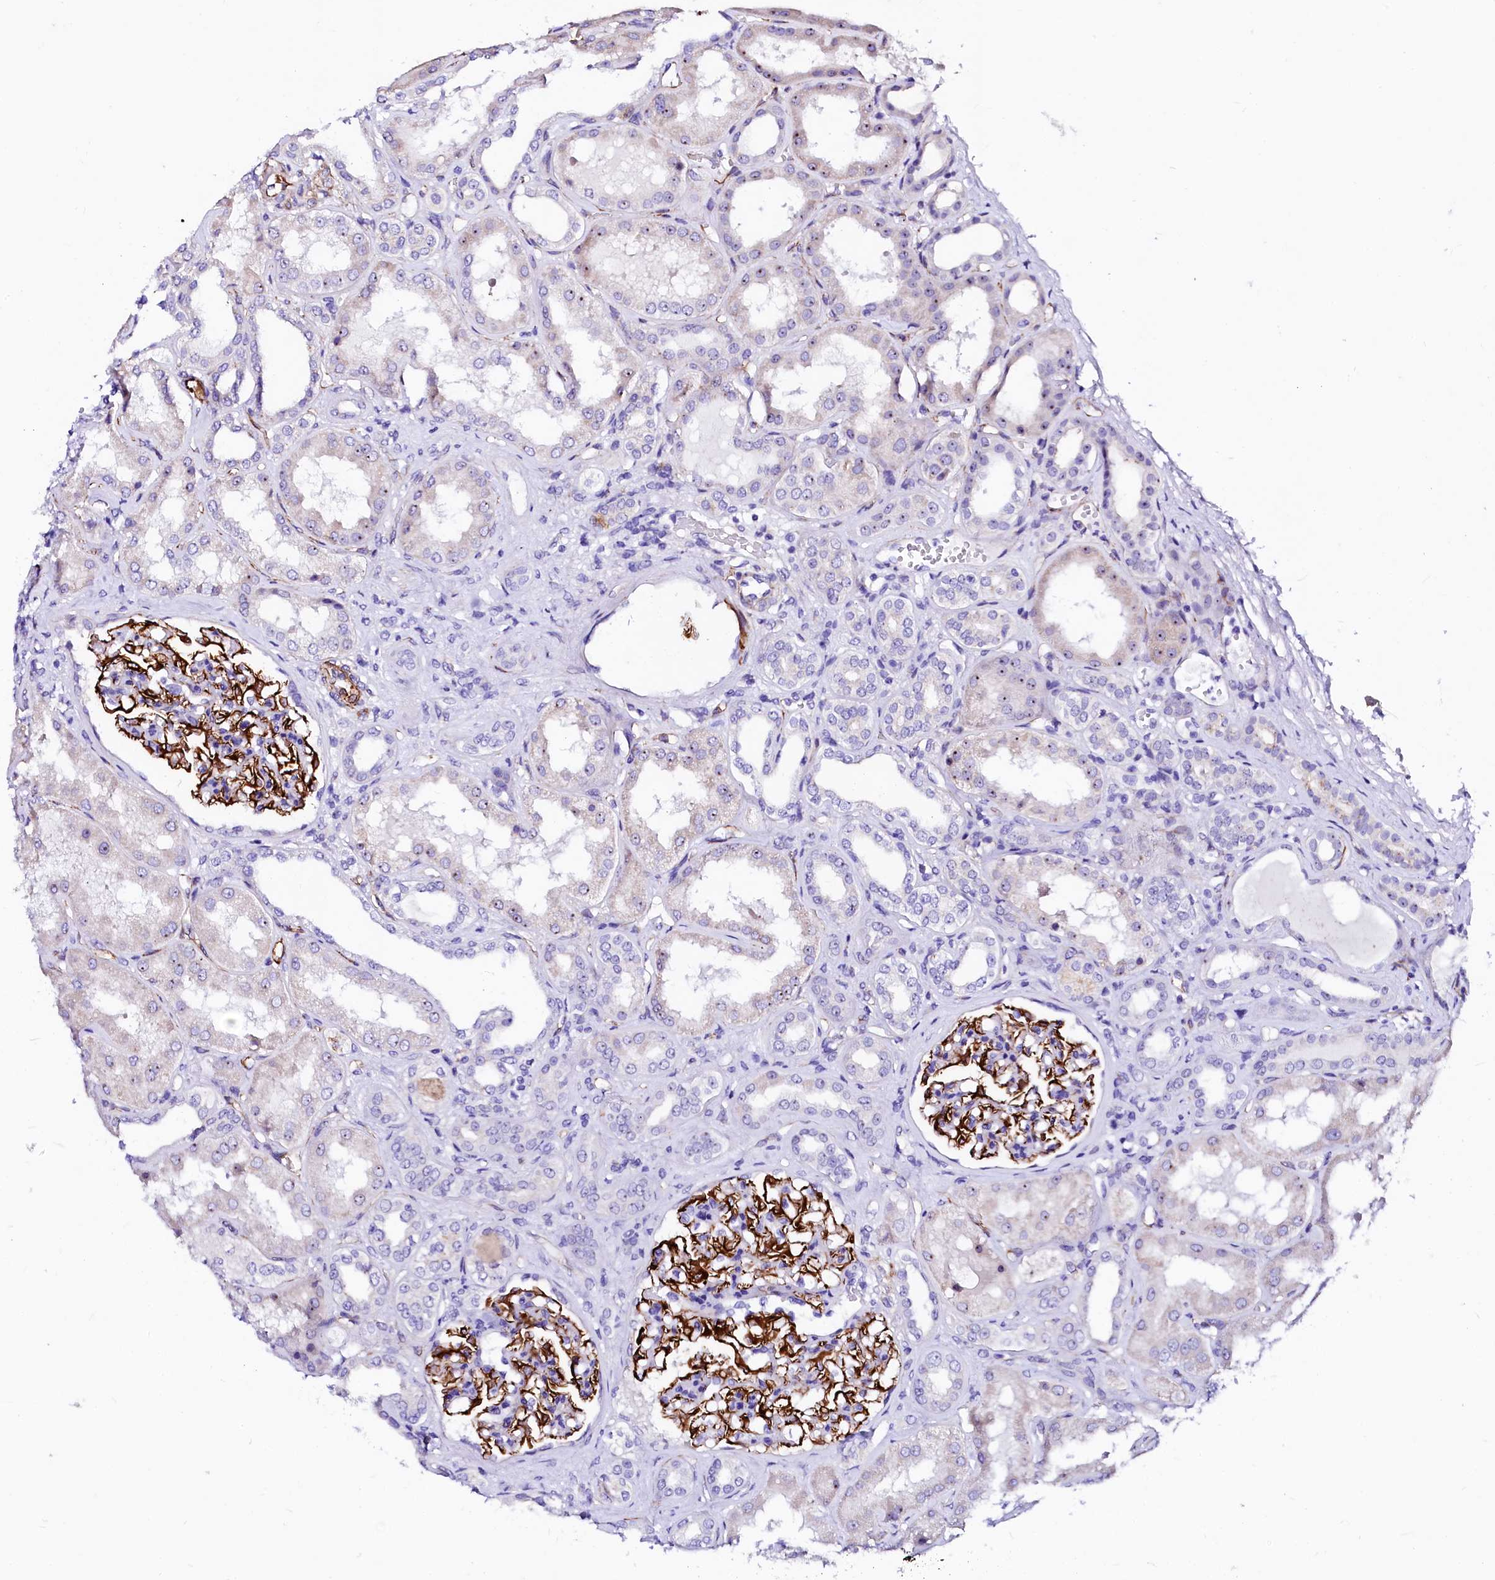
{"staining": {"intensity": "strong", "quantity": ">75%", "location": "cytoplasmic/membranous"}, "tissue": "kidney", "cell_type": "Cells in glomeruli", "image_type": "normal", "snomed": [{"axis": "morphology", "description": "Normal tissue, NOS"}, {"axis": "topography", "description": "Kidney"}], "caption": "Protein staining by IHC displays strong cytoplasmic/membranous positivity in approximately >75% of cells in glomeruli in benign kidney. (DAB (3,3'-diaminobenzidine) IHC, brown staining for protein, blue staining for nuclei).", "gene": "SFR1", "patient": {"sex": "female", "age": 56}}